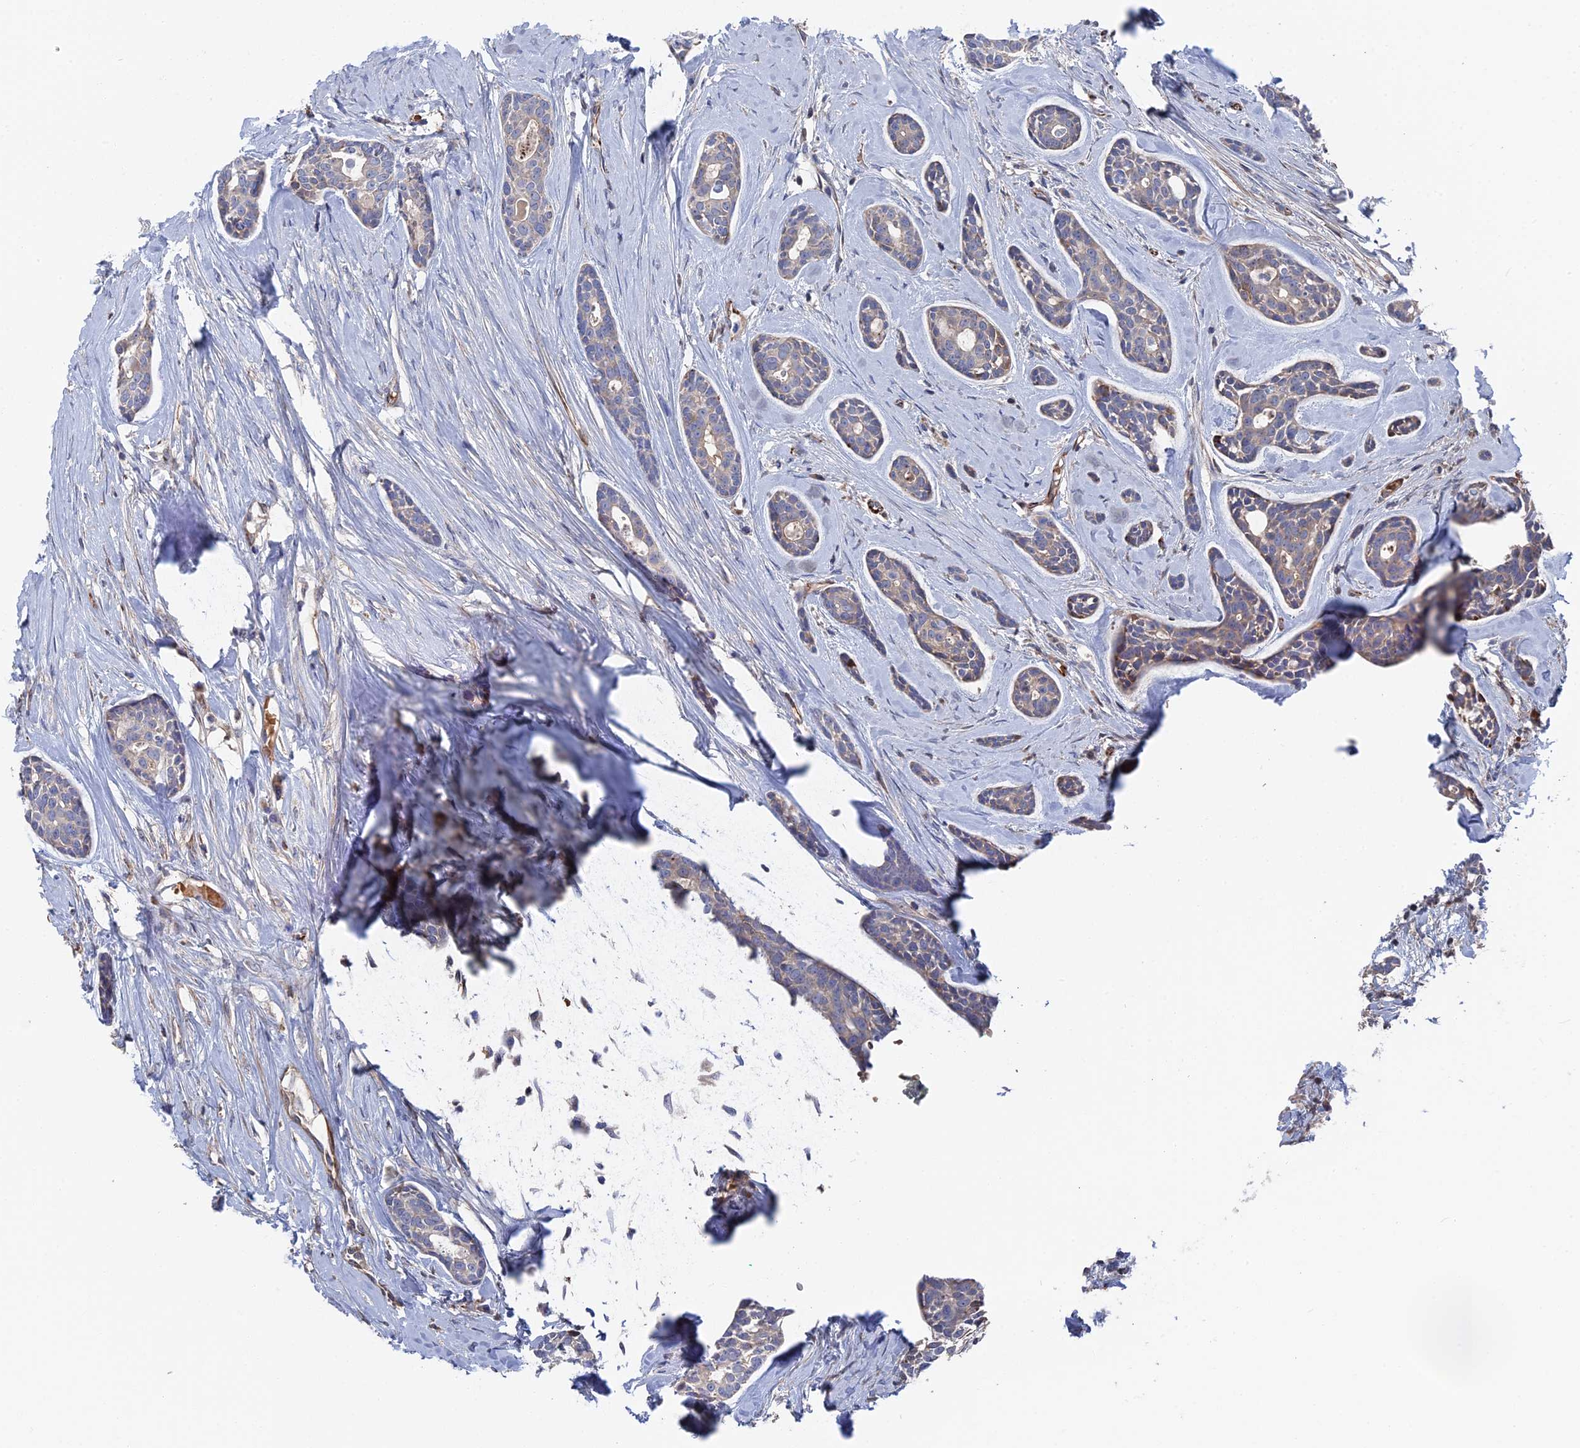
{"staining": {"intensity": "negative", "quantity": "none", "location": "none"}, "tissue": "head and neck cancer", "cell_type": "Tumor cells", "image_type": "cancer", "snomed": [{"axis": "morphology", "description": "Adenocarcinoma, NOS"}, {"axis": "topography", "description": "Subcutis"}, {"axis": "topography", "description": "Head-Neck"}], "caption": "High magnification brightfield microscopy of head and neck cancer (adenocarcinoma) stained with DAB (3,3'-diaminobenzidine) (brown) and counterstained with hematoxylin (blue): tumor cells show no significant positivity.", "gene": "SMG9", "patient": {"sex": "female", "age": 73}}